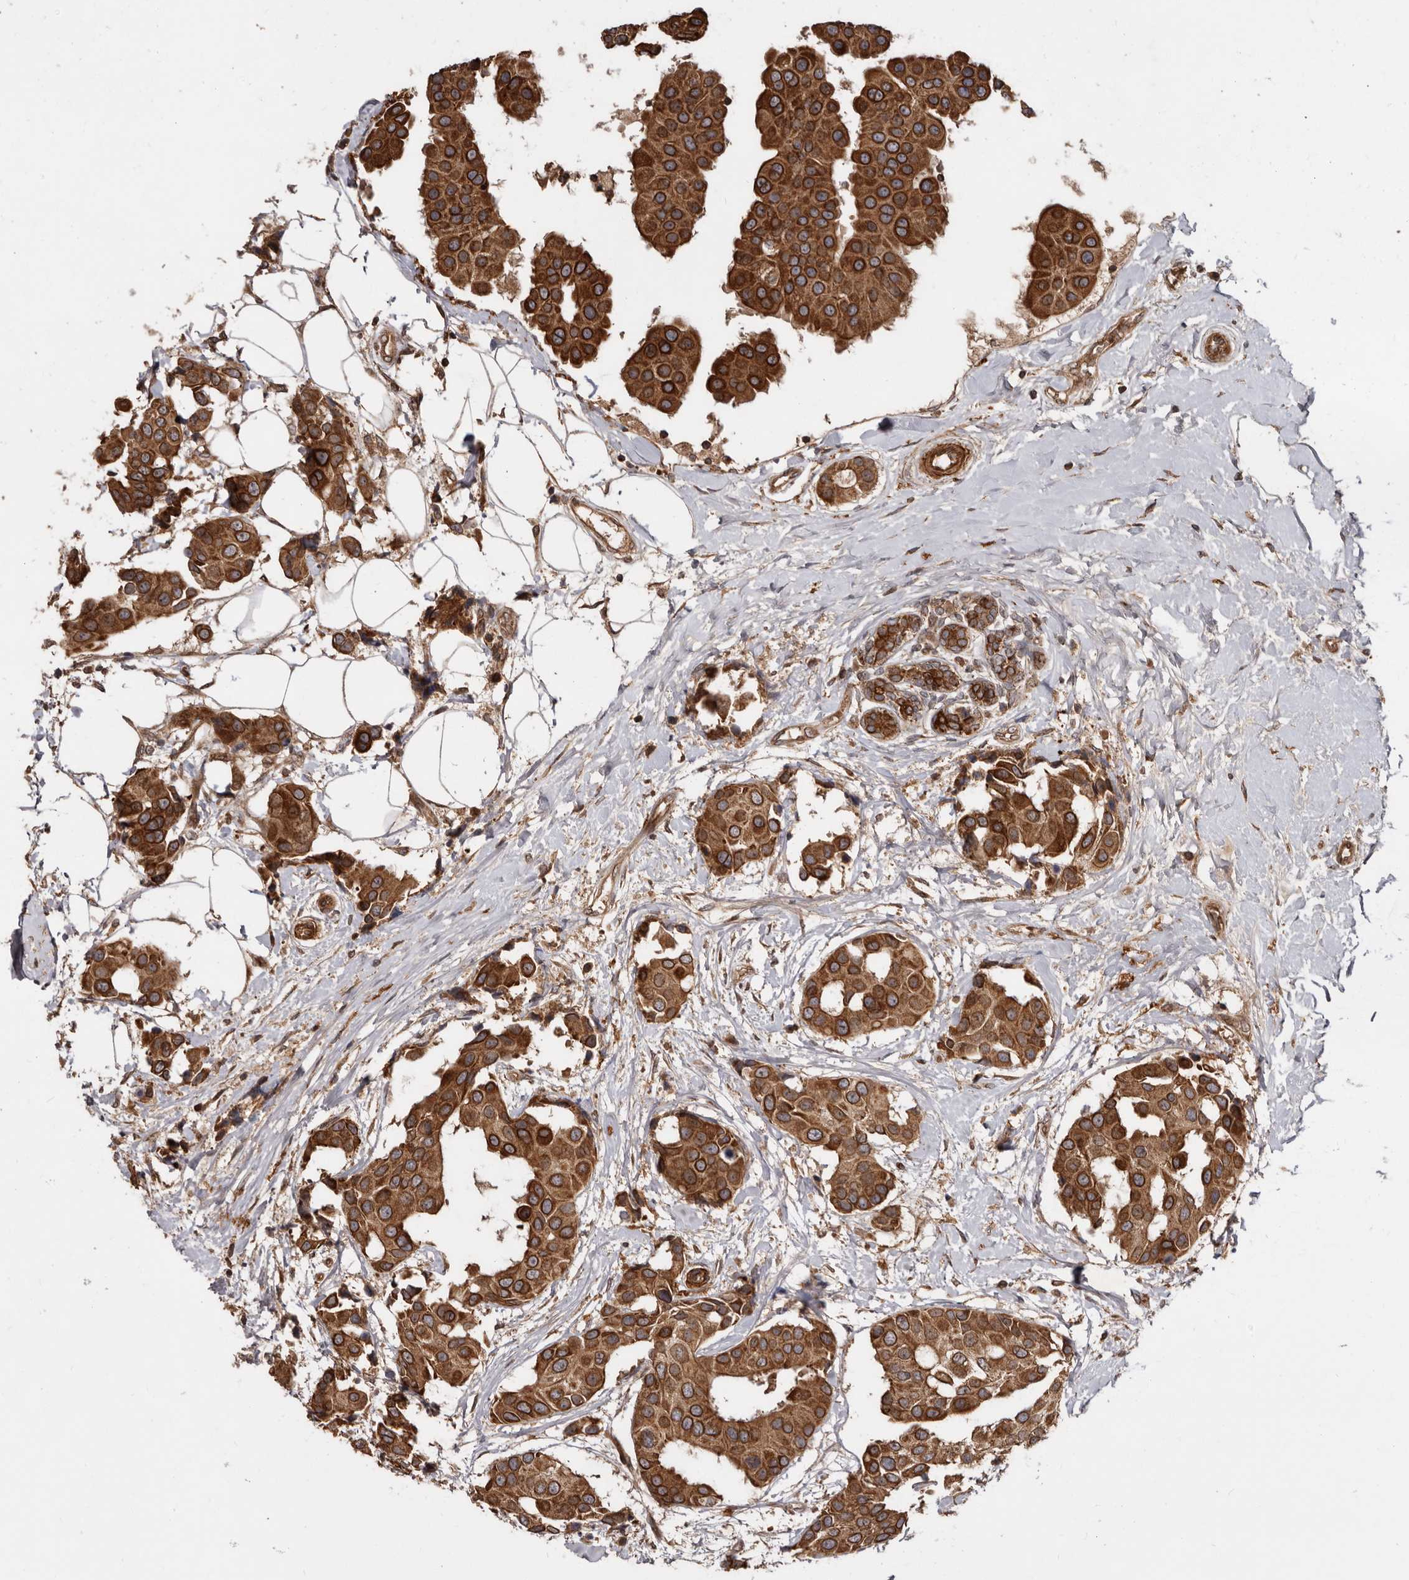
{"staining": {"intensity": "moderate", "quantity": ">75%", "location": "cytoplasmic/membranous"}, "tissue": "breast cancer", "cell_type": "Tumor cells", "image_type": "cancer", "snomed": [{"axis": "morphology", "description": "Normal tissue, NOS"}, {"axis": "morphology", "description": "Duct carcinoma"}, {"axis": "topography", "description": "Breast"}], "caption": "The immunohistochemical stain shows moderate cytoplasmic/membranous positivity in tumor cells of infiltrating ductal carcinoma (breast) tissue.", "gene": "STK36", "patient": {"sex": "female", "age": 39}}